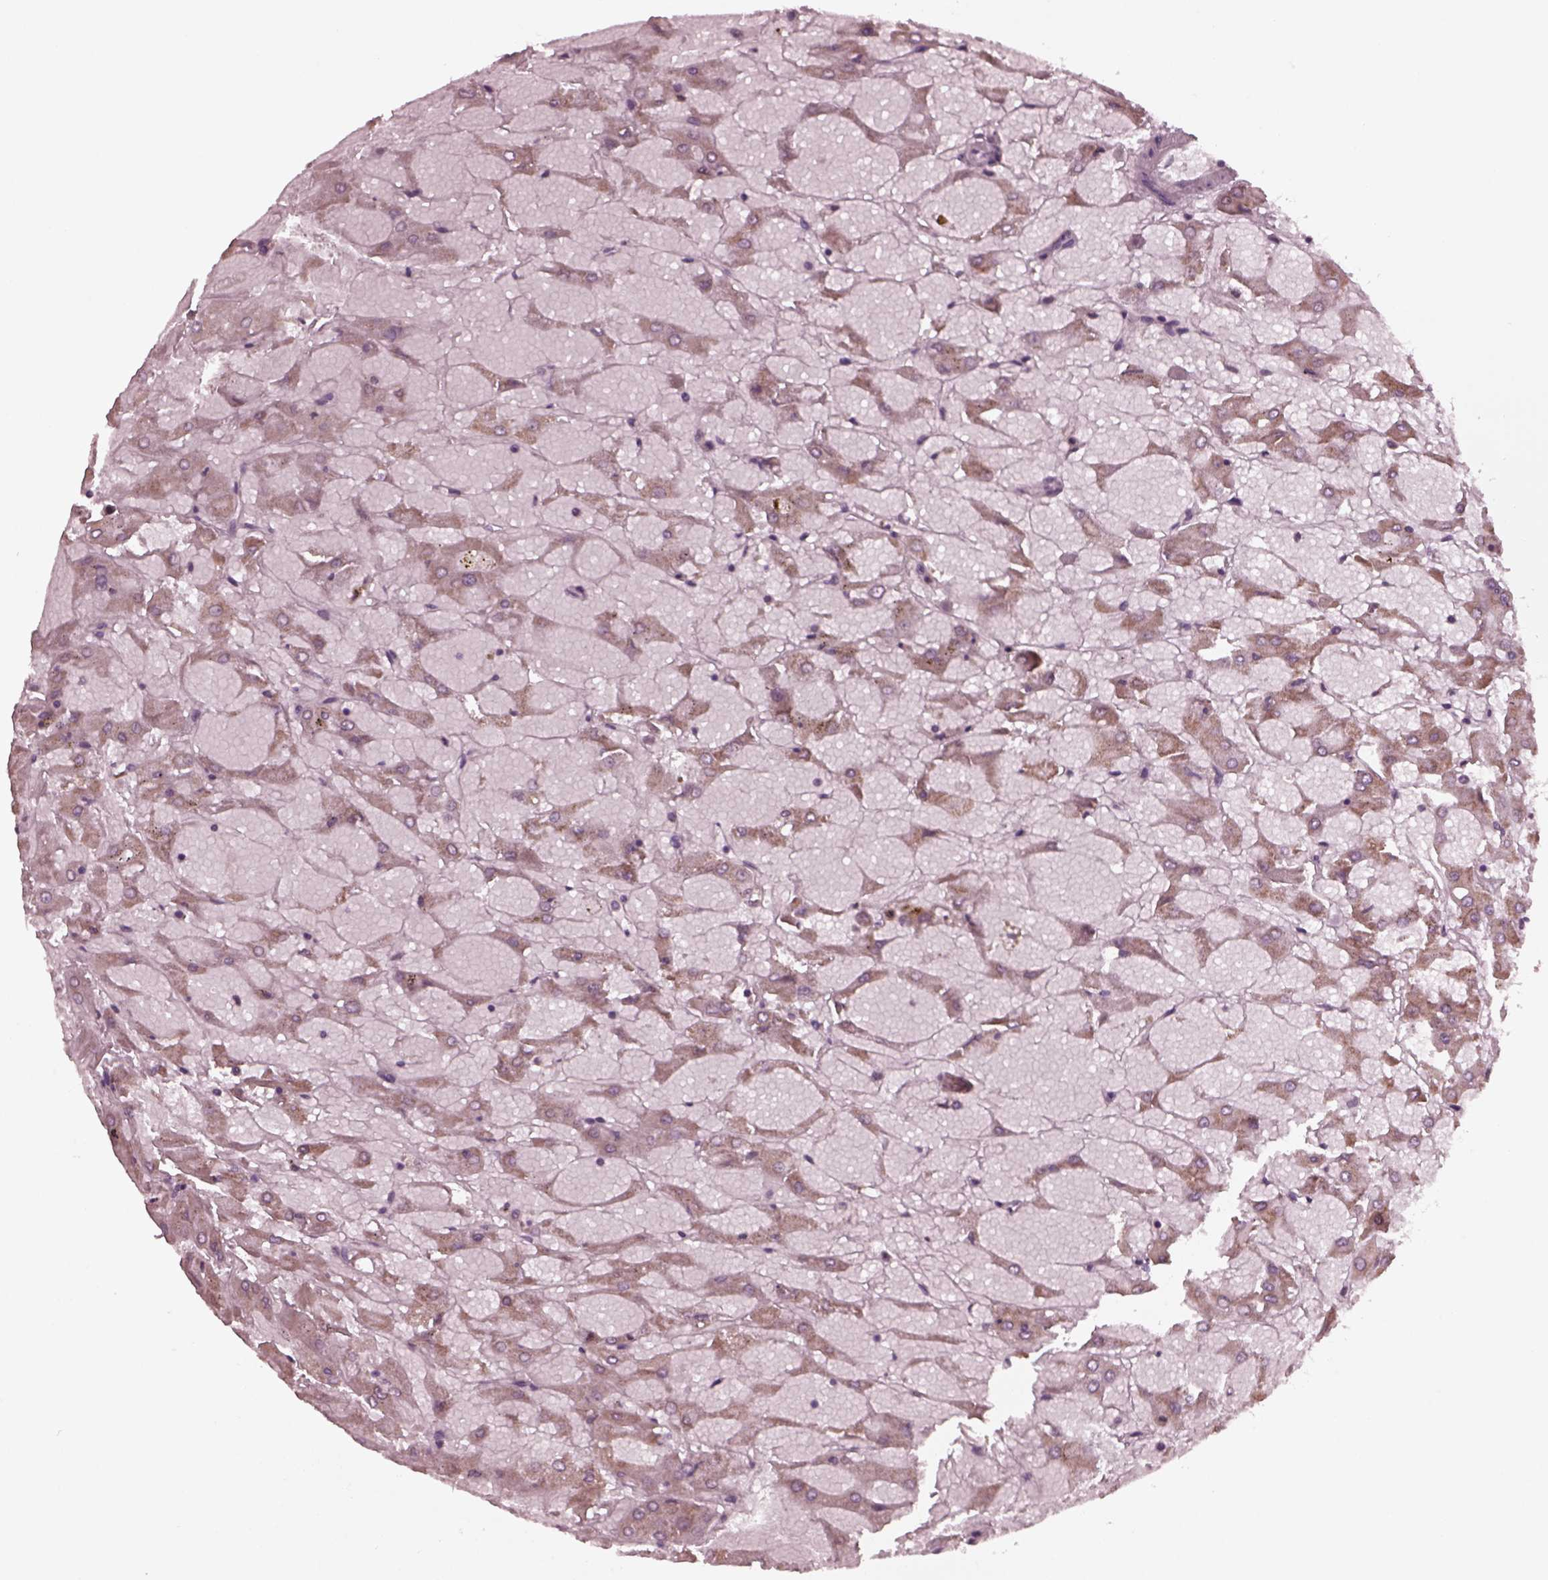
{"staining": {"intensity": "moderate", "quantity": "25%-75%", "location": "cytoplasmic/membranous"}, "tissue": "renal cancer", "cell_type": "Tumor cells", "image_type": "cancer", "snomed": [{"axis": "morphology", "description": "Adenocarcinoma, NOS"}, {"axis": "topography", "description": "Kidney"}], "caption": "The immunohistochemical stain labels moderate cytoplasmic/membranous expression in tumor cells of adenocarcinoma (renal) tissue.", "gene": "CELSR3", "patient": {"sex": "male", "age": 72}}